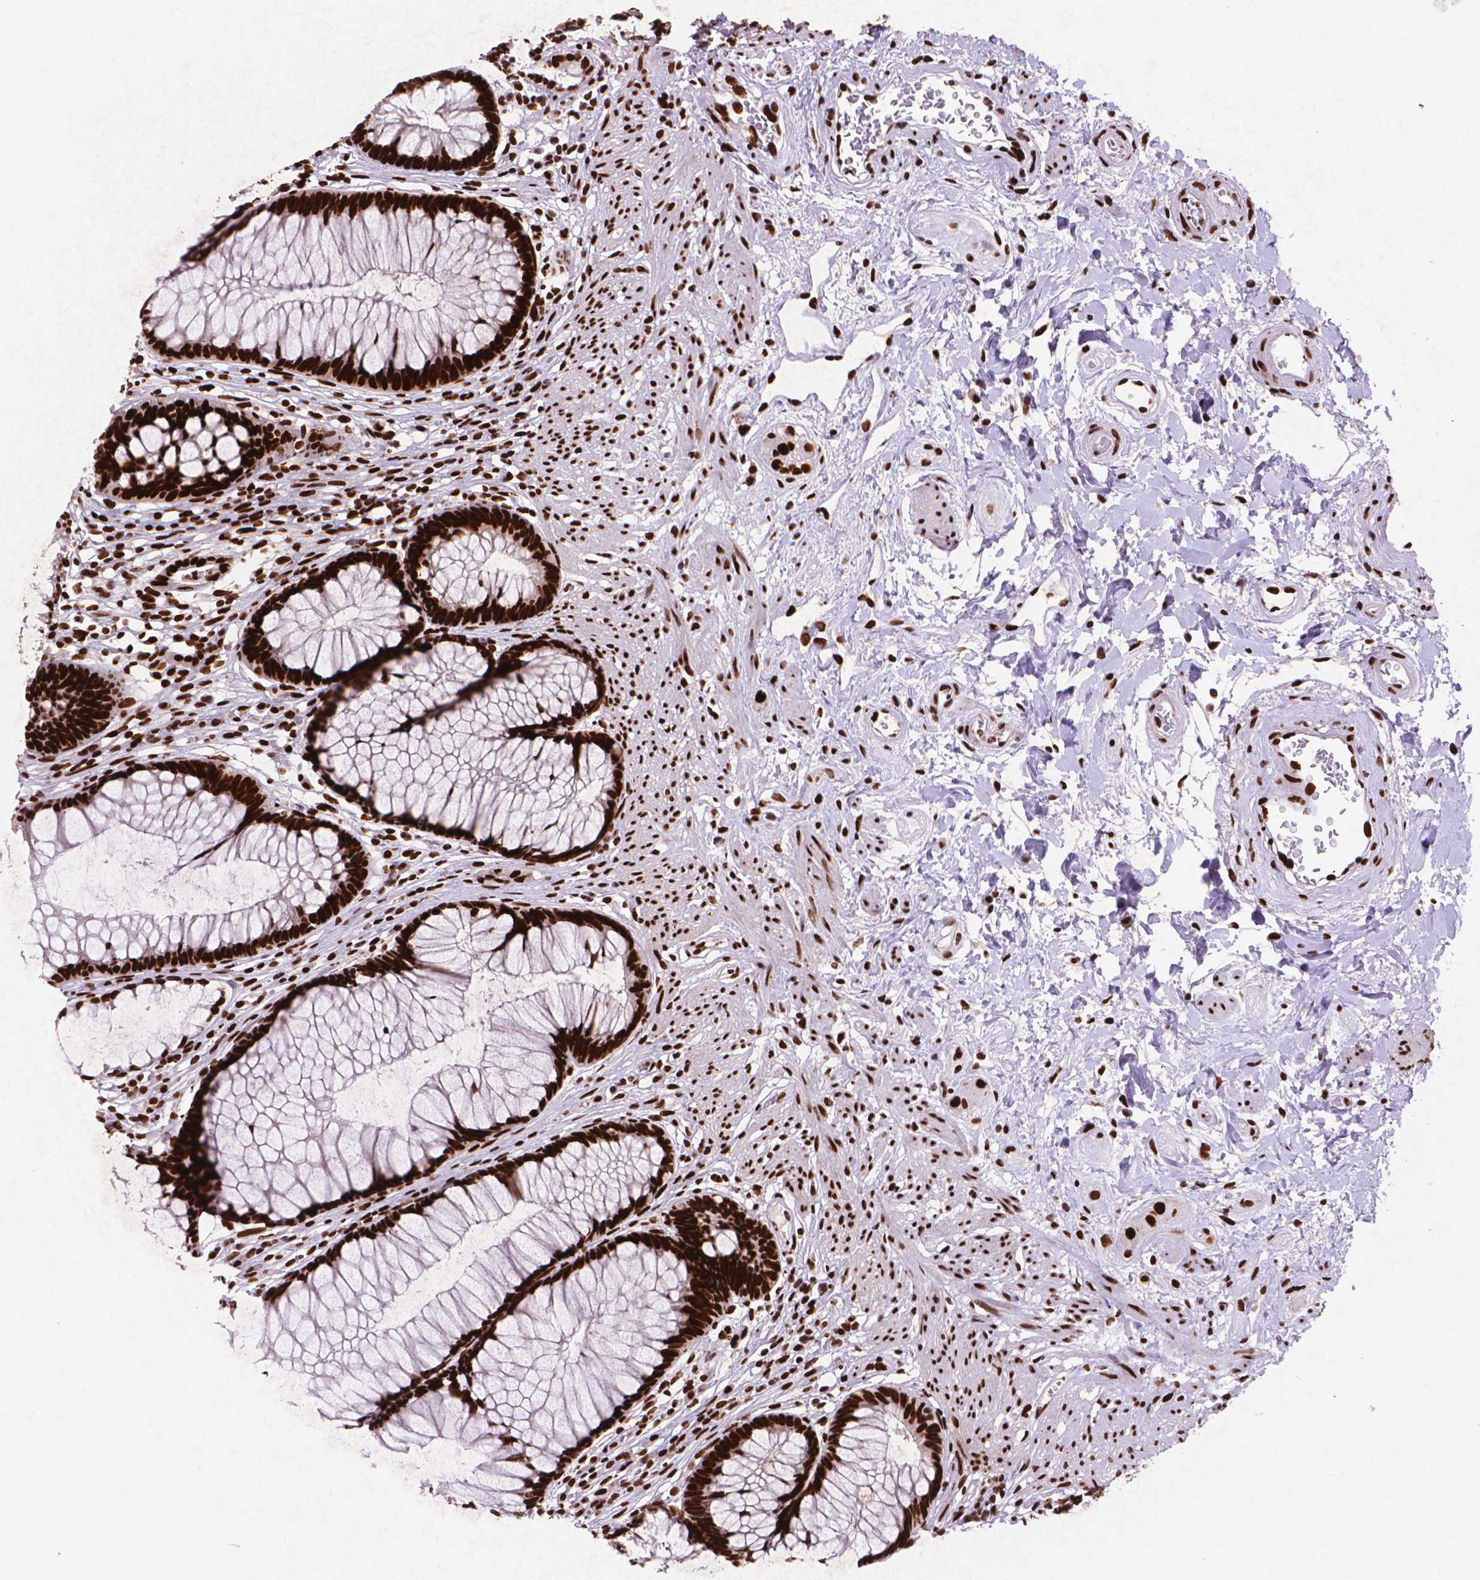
{"staining": {"intensity": "strong", "quantity": ">75%", "location": "nuclear"}, "tissue": "rectum", "cell_type": "Glandular cells", "image_type": "normal", "snomed": [{"axis": "morphology", "description": "Normal tissue, NOS"}, {"axis": "topography", "description": "Smooth muscle"}, {"axis": "topography", "description": "Rectum"}], "caption": "Brown immunohistochemical staining in benign rectum shows strong nuclear positivity in about >75% of glandular cells.", "gene": "CITED2", "patient": {"sex": "male", "age": 53}}